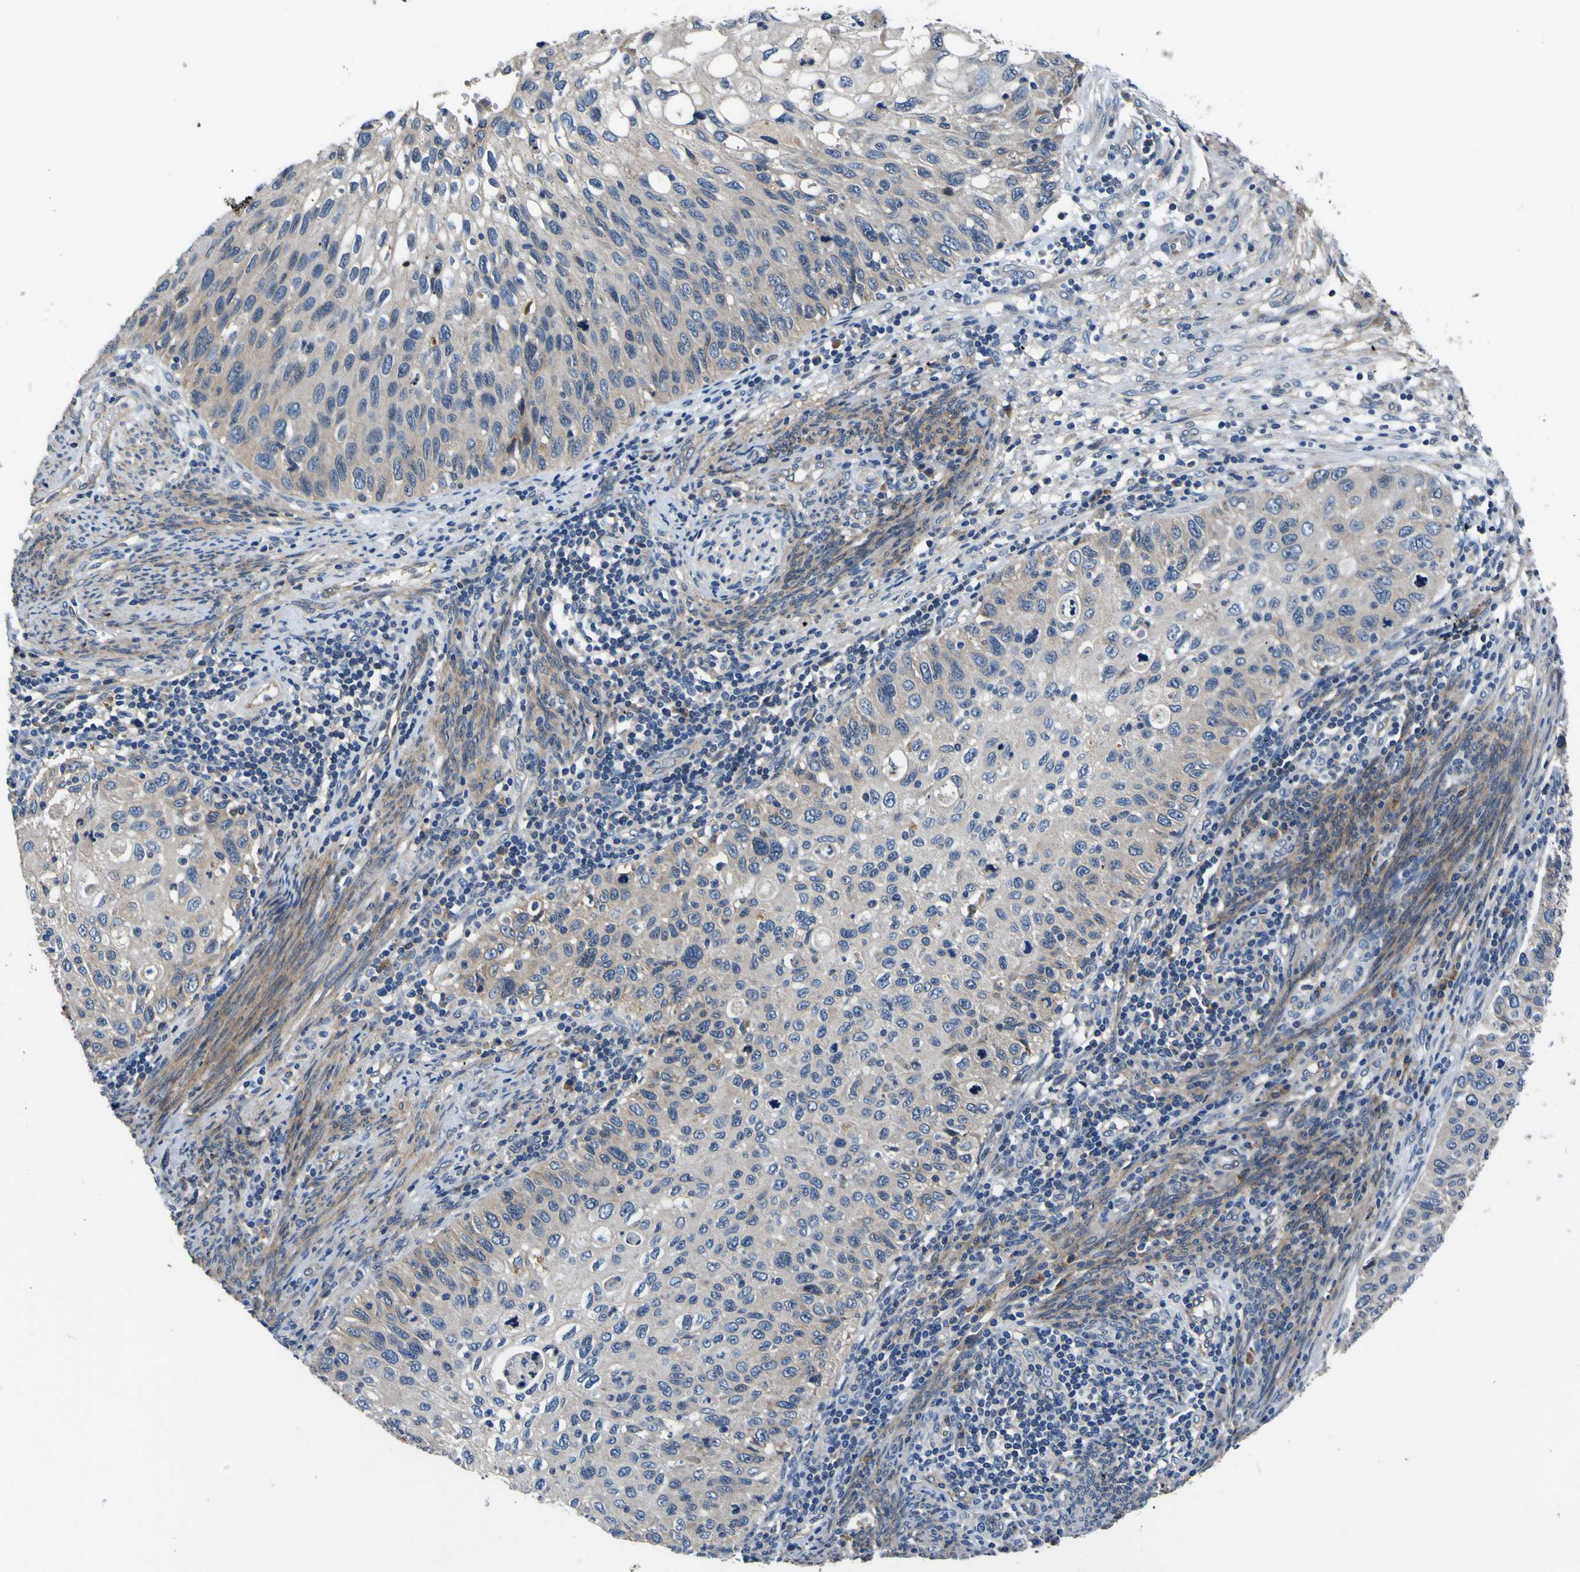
{"staining": {"intensity": "weak", "quantity": "<25%", "location": "cytoplasmic/membranous"}, "tissue": "cervical cancer", "cell_type": "Tumor cells", "image_type": "cancer", "snomed": [{"axis": "morphology", "description": "Squamous cell carcinoma, NOS"}, {"axis": "topography", "description": "Cervix"}], "caption": "Immunohistochemistry (IHC) micrograph of neoplastic tissue: cervical cancer stained with DAB shows no significant protein staining in tumor cells. Nuclei are stained in blue.", "gene": "EPHB4", "patient": {"sex": "female", "age": 70}}